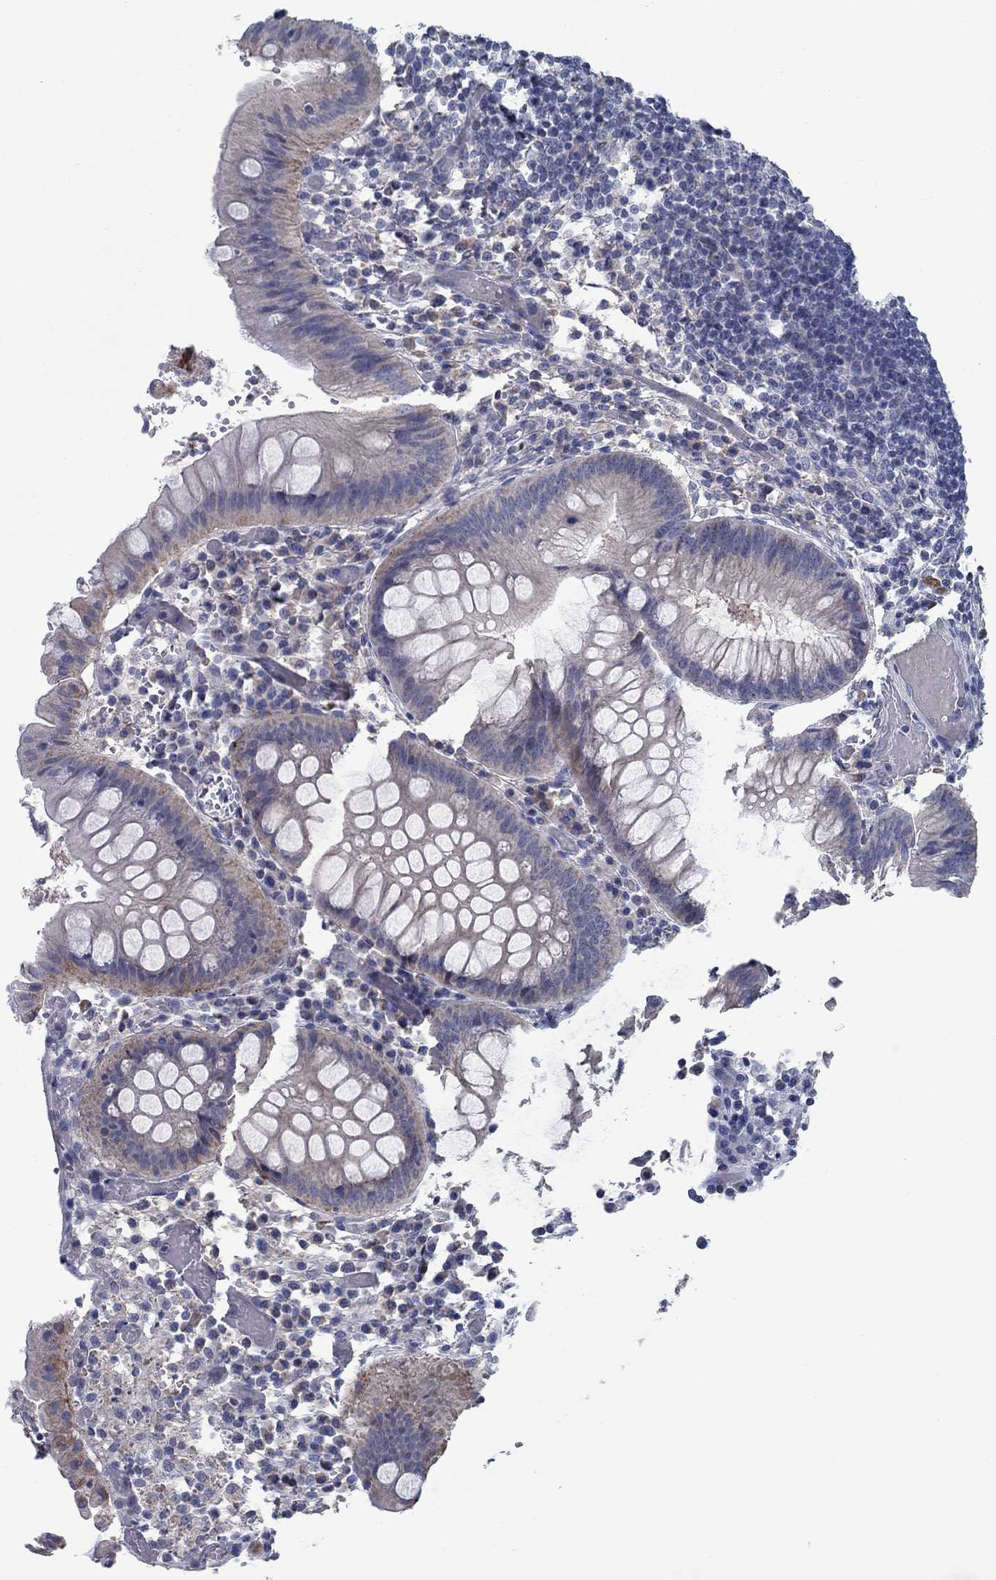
{"staining": {"intensity": "negative", "quantity": "none", "location": "none"}, "tissue": "appendix", "cell_type": "Glandular cells", "image_type": "normal", "snomed": [{"axis": "morphology", "description": "Normal tissue, NOS"}, {"axis": "morphology", "description": "Inflammation, NOS"}, {"axis": "topography", "description": "Appendix"}], "caption": "IHC image of normal human appendix stained for a protein (brown), which shows no expression in glandular cells.", "gene": "FRK", "patient": {"sex": "male", "age": 16}}